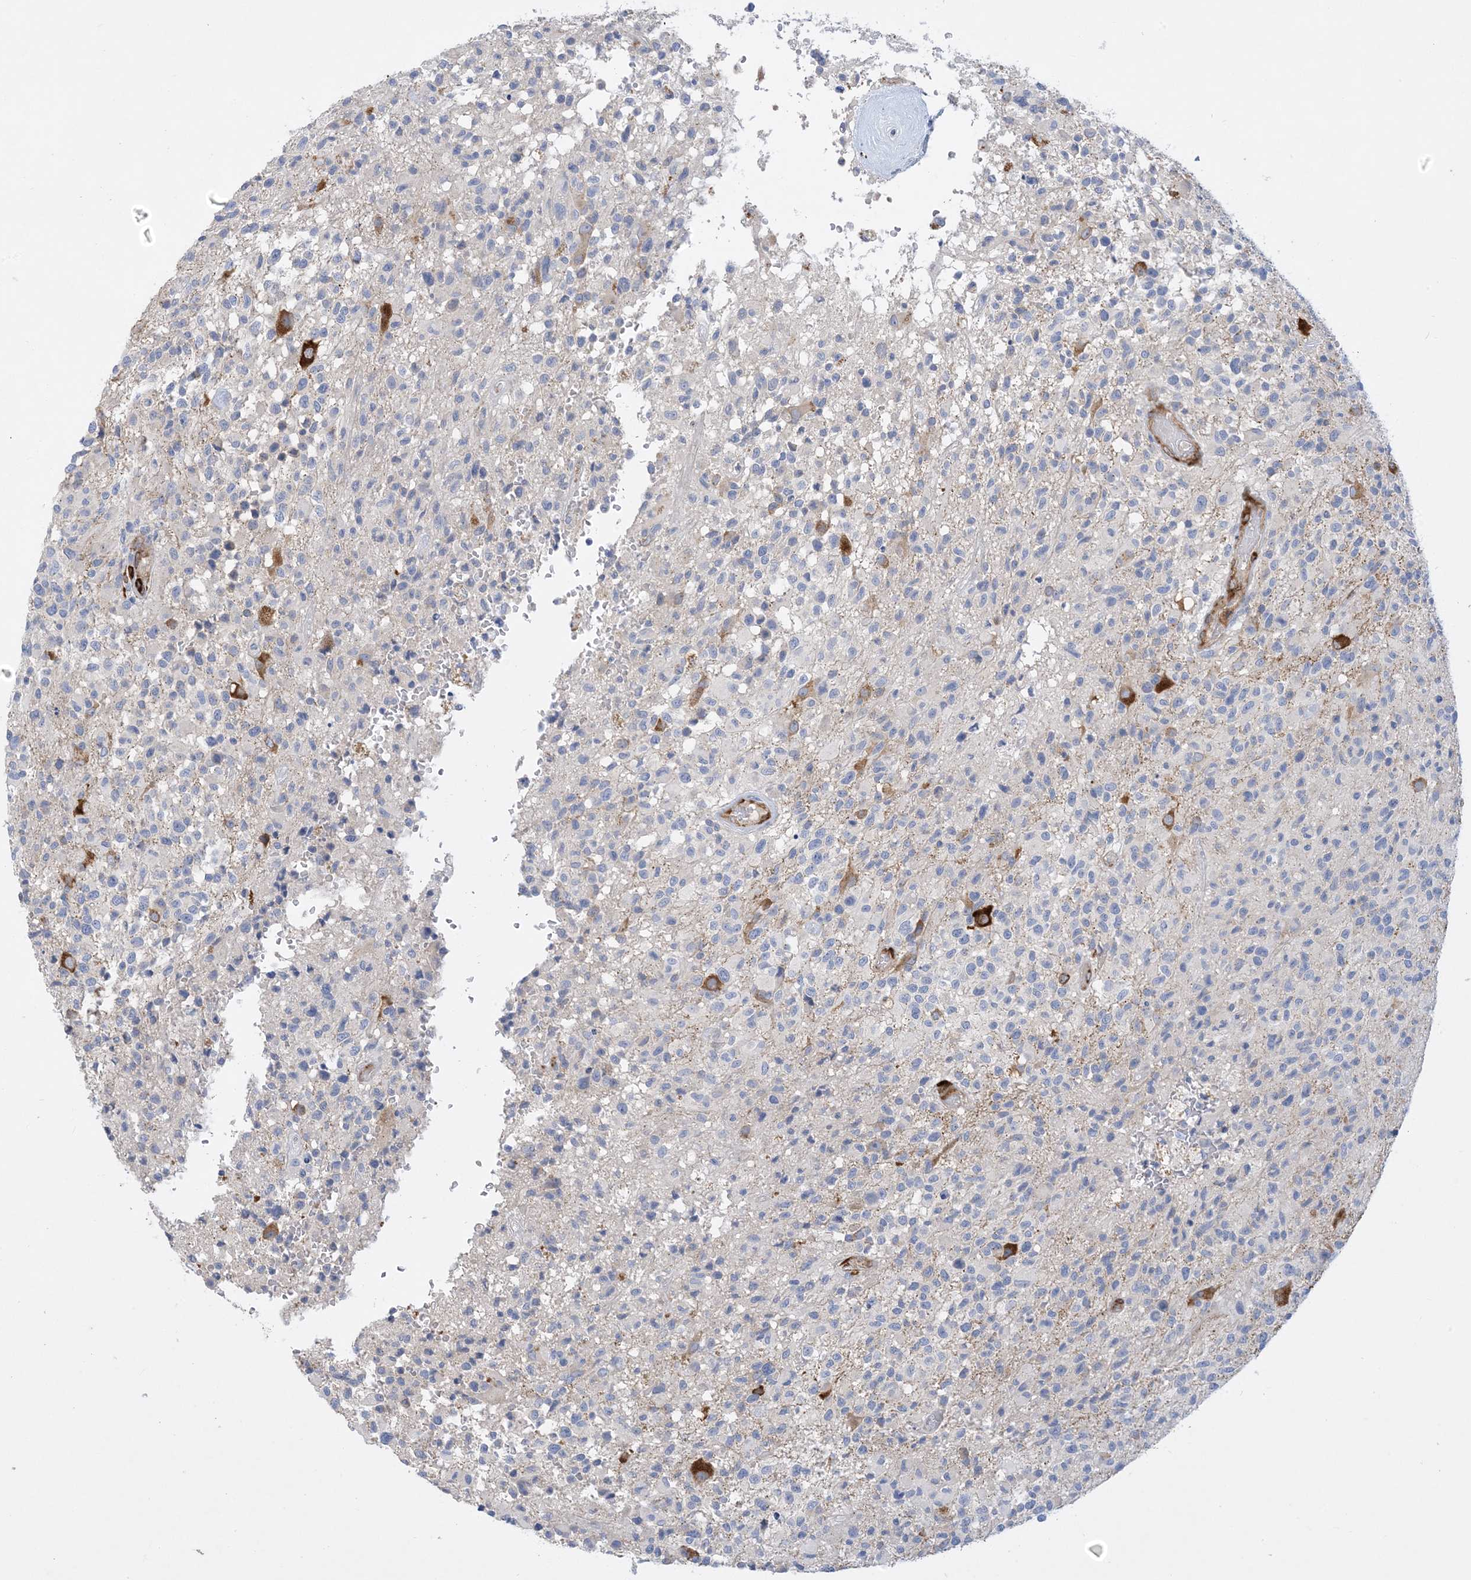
{"staining": {"intensity": "negative", "quantity": "none", "location": "none"}, "tissue": "glioma", "cell_type": "Tumor cells", "image_type": "cancer", "snomed": [{"axis": "morphology", "description": "Glioma, malignant, High grade"}, {"axis": "morphology", "description": "Glioblastoma, NOS"}, {"axis": "topography", "description": "Brain"}], "caption": "Tumor cells show no significant positivity in malignant glioma (high-grade).", "gene": "RBMS3", "patient": {"sex": "male", "age": 60}}